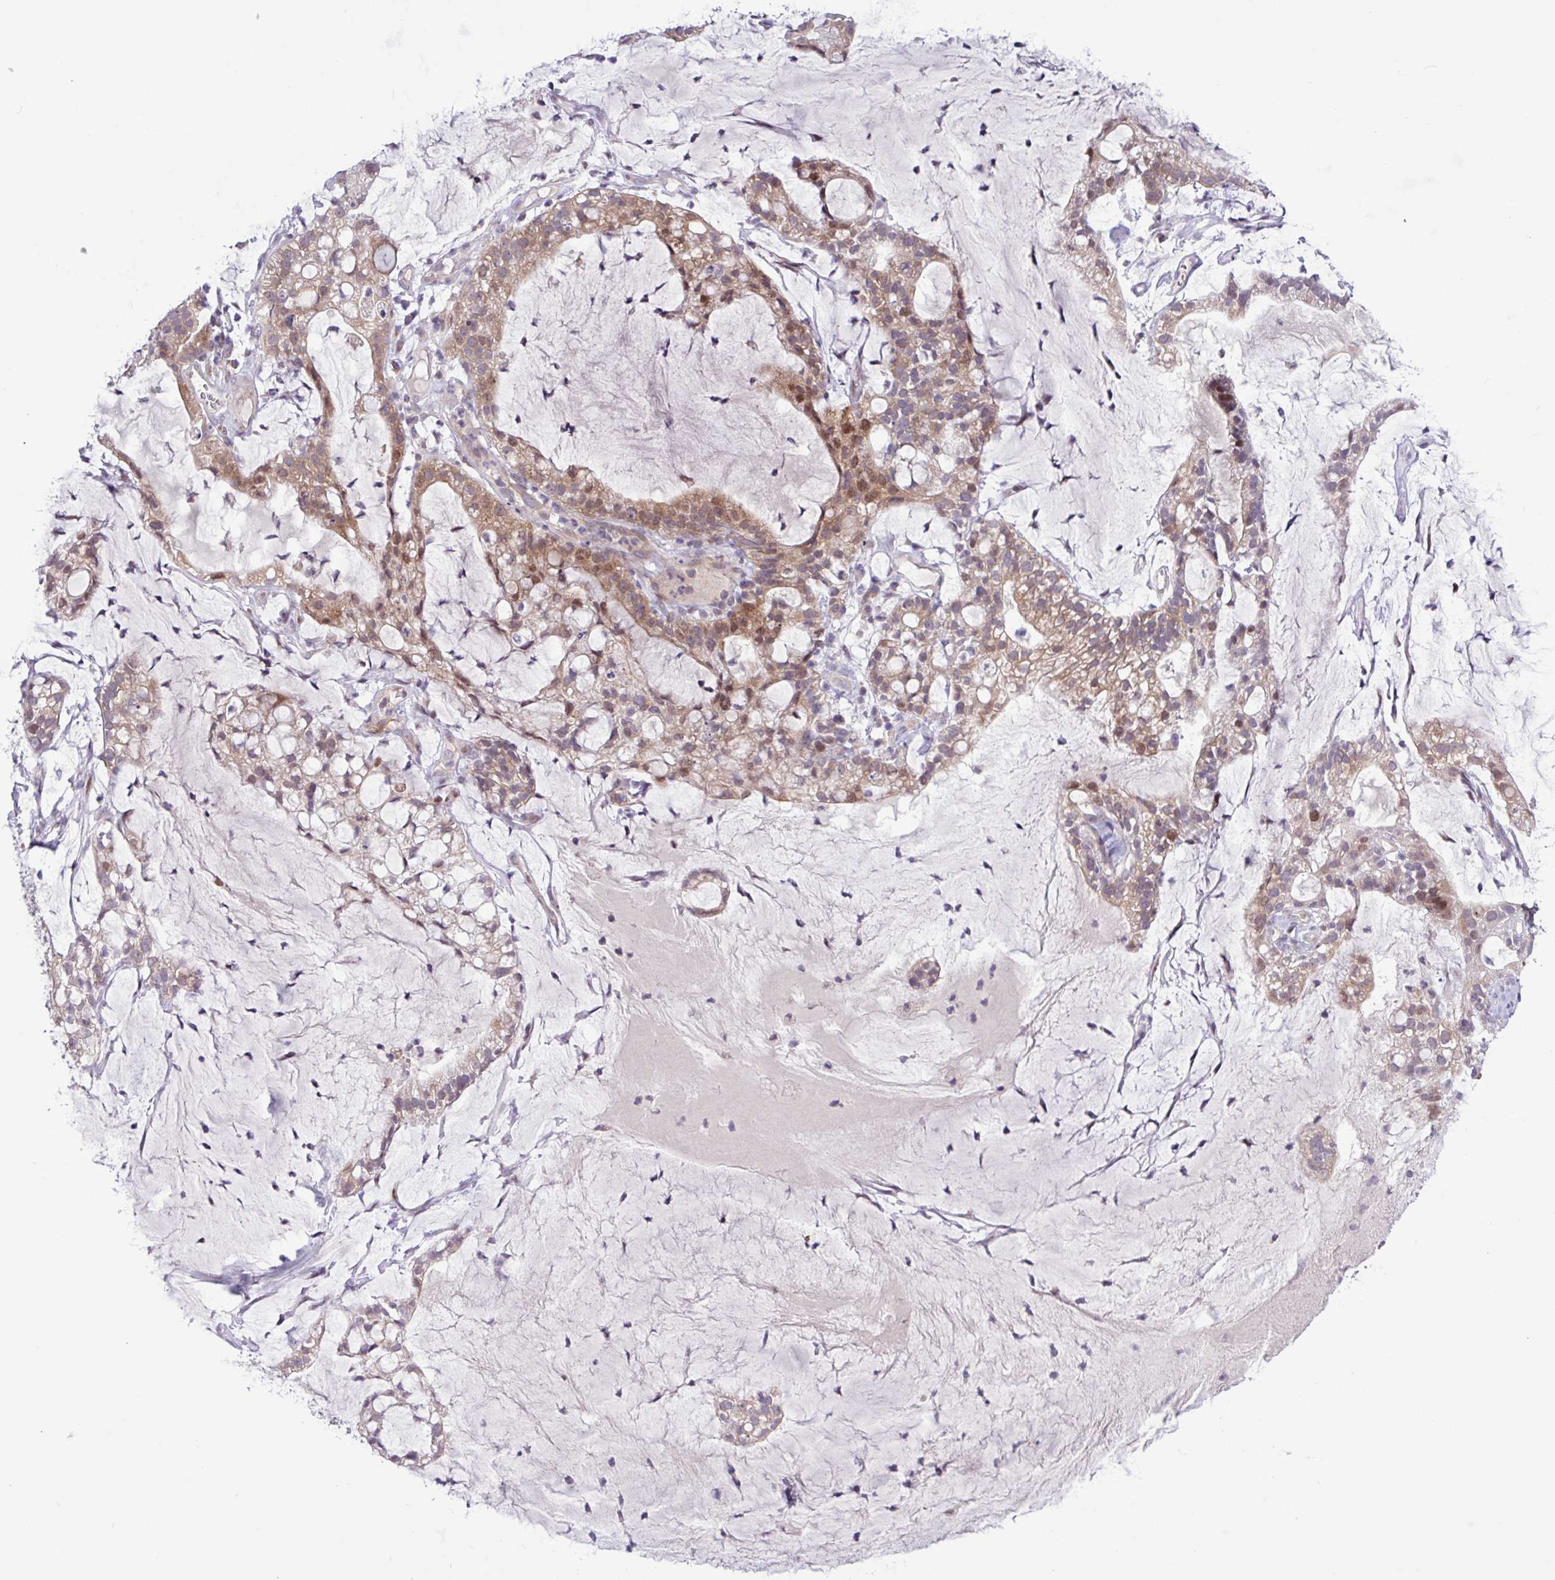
{"staining": {"intensity": "moderate", "quantity": "25%-75%", "location": "cytoplasmic/membranous,nuclear"}, "tissue": "cervical cancer", "cell_type": "Tumor cells", "image_type": "cancer", "snomed": [{"axis": "morphology", "description": "Adenocarcinoma, NOS"}, {"axis": "topography", "description": "Cervix"}], "caption": "Cervical cancer was stained to show a protein in brown. There is medium levels of moderate cytoplasmic/membranous and nuclear expression in about 25%-75% of tumor cells.", "gene": "RTL3", "patient": {"sex": "female", "age": 41}}